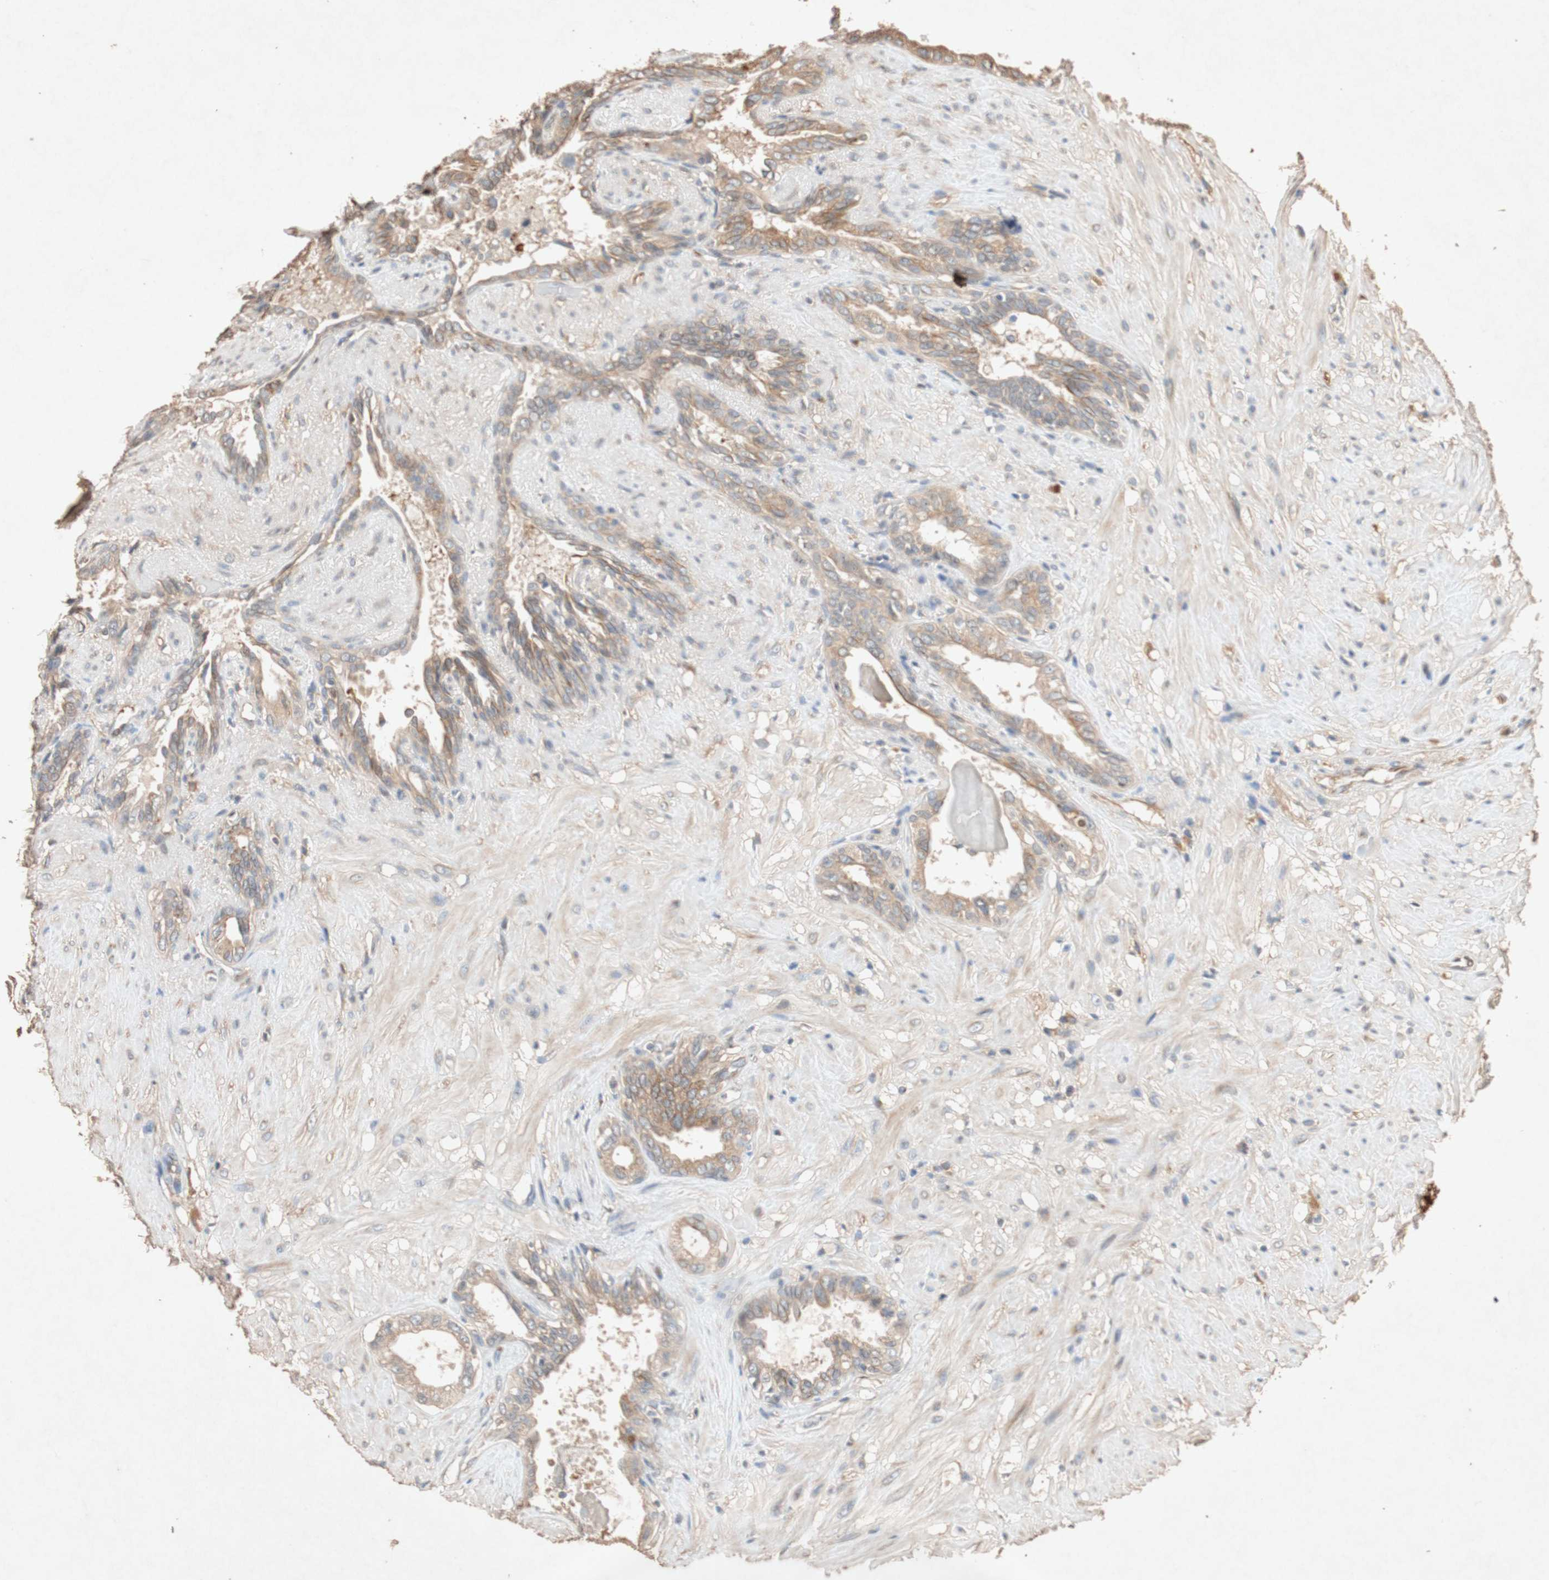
{"staining": {"intensity": "weak", "quantity": ">75%", "location": "cytoplasmic/membranous"}, "tissue": "seminal vesicle", "cell_type": "Glandular cells", "image_type": "normal", "snomed": [{"axis": "morphology", "description": "Normal tissue, NOS"}, {"axis": "topography", "description": "Seminal veicle"}], "caption": "A low amount of weak cytoplasmic/membranous staining is appreciated in about >75% of glandular cells in unremarkable seminal vesicle.", "gene": "TUBB", "patient": {"sex": "male", "age": 61}}